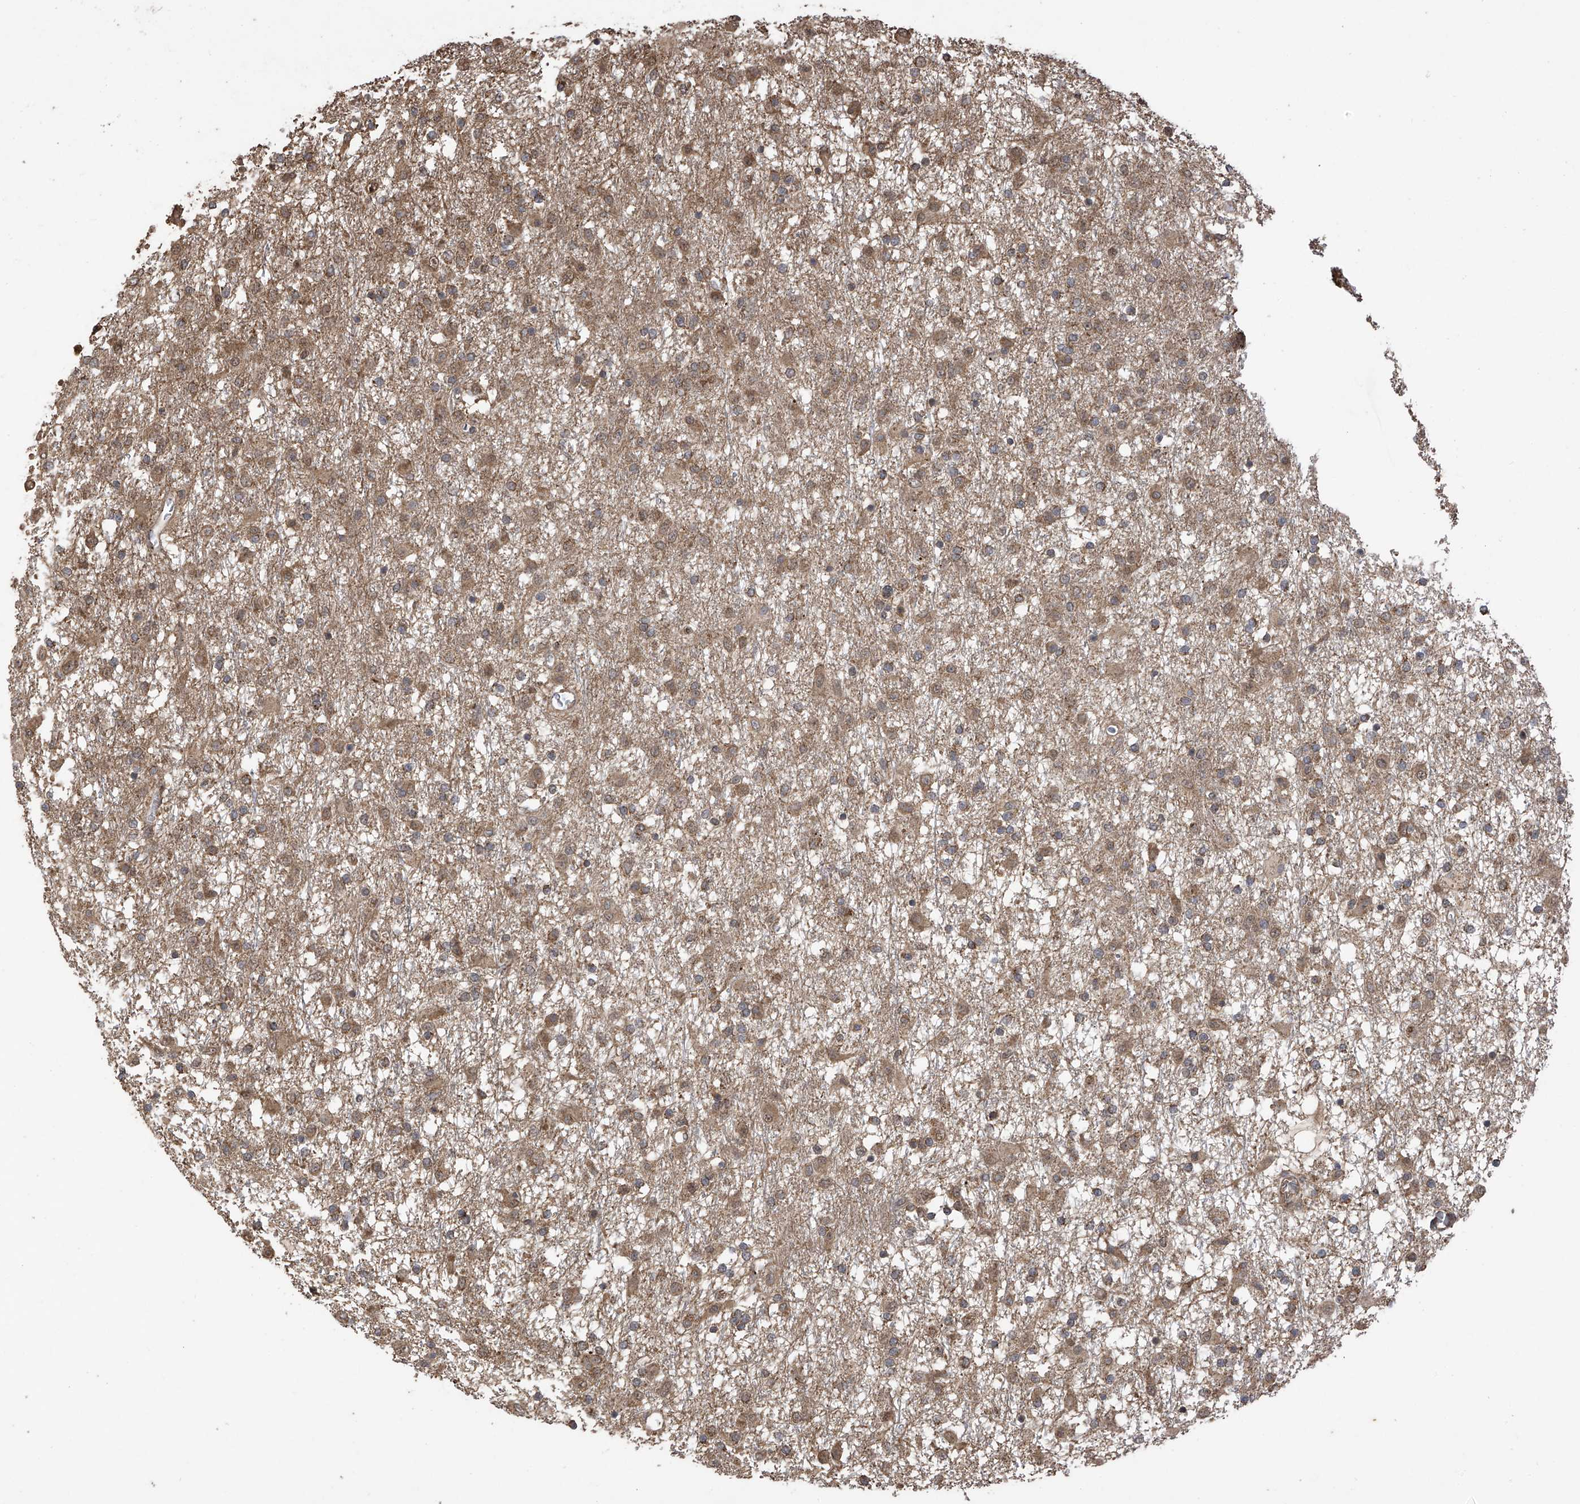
{"staining": {"intensity": "moderate", "quantity": ">75%", "location": "cytoplasmic/membranous"}, "tissue": "glioma", "cell_type": "Tumor cells", "image_type": "cancer", "snomed": [{"axis": "morphology", "description": "Glioma, malignant, Low grade"}, {"axis": "topography", "description": "Brain"}], "caption": "IHC histopathology image of human glioma stained for a protein (brown), which shows medium levels of moderate cytoplasmic/membranous staining in approximately >75% of tumor cells.", "gene": "PNPT1", "patient": {"sex": "male", "age": 65}}